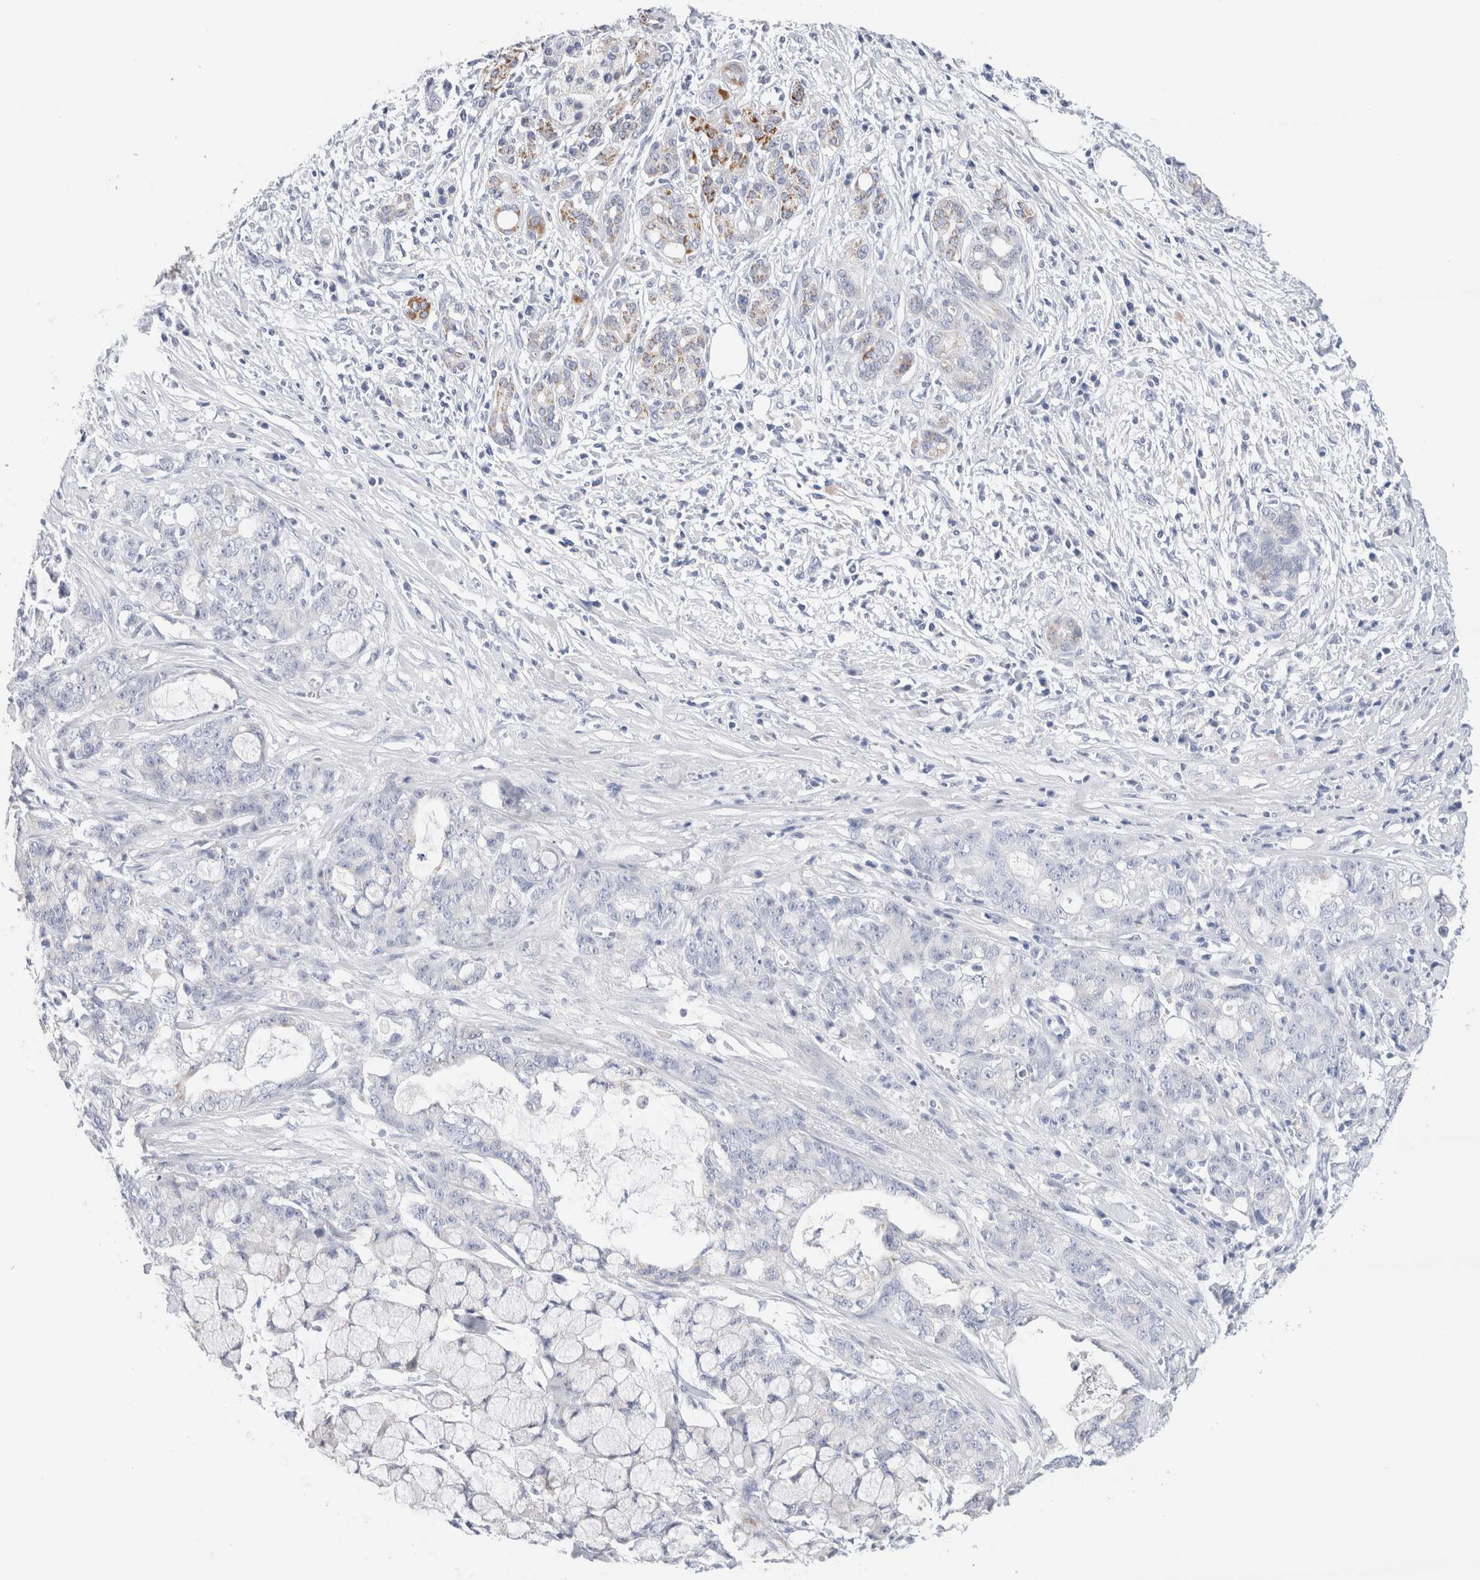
{"staining": {"intensity": "negative", "quantity": "none", "location": "none"}, "tissue": "pancreatic cancer", "cell_type": "Tumor cells", "image_type": "cancer", "snomed": [{"axis": "morphology", "description": "Adenocarcinoma, NOS"}, {"axis": "topography", "description": "Pancreas"}], "caption": "Immunohistochemistry (IHC) of human pancreatic cancer reveals no expression in tumor cells.", "gene": "ECHDC2", "patient": {"sex": "female", "age": 73}}